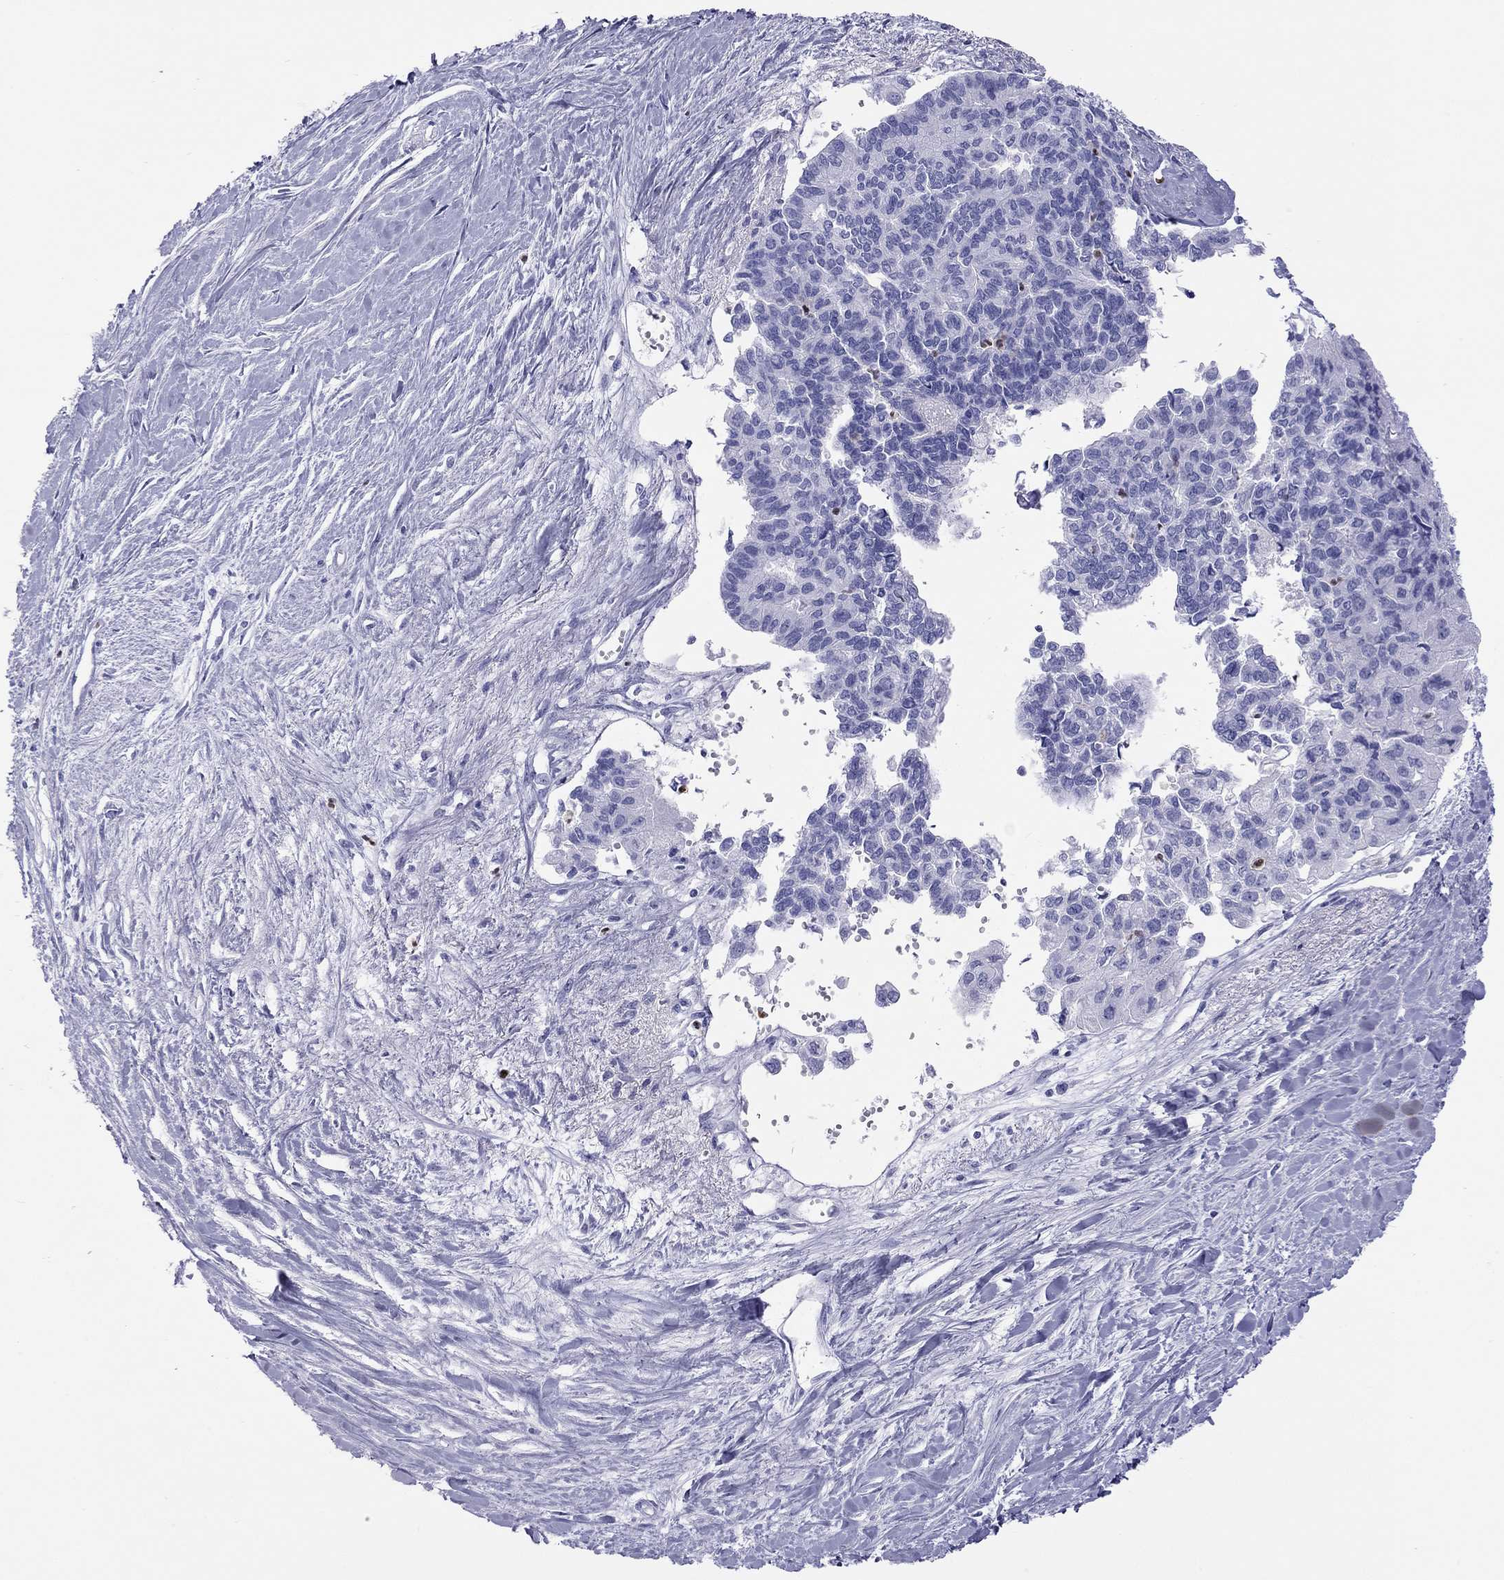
{"staining": {"intensity": "negative", "quantity": "none", "location": "none"}, "tissue": "pancreatic cancer", "cell_type": "Tumor cells", "image_type": "cancer", "snomed": [{"axis": "morphology", "description": "Adenocarcinoma, NOS"}, {"axis": "topography", "description": "Pancreas"}], "caption": "Tumor cells are negative for protein expression in human adenocarcinoma (pancreatic).", "gene": "SLAMF1", "patient": {"sex": "female", "age": 50}}